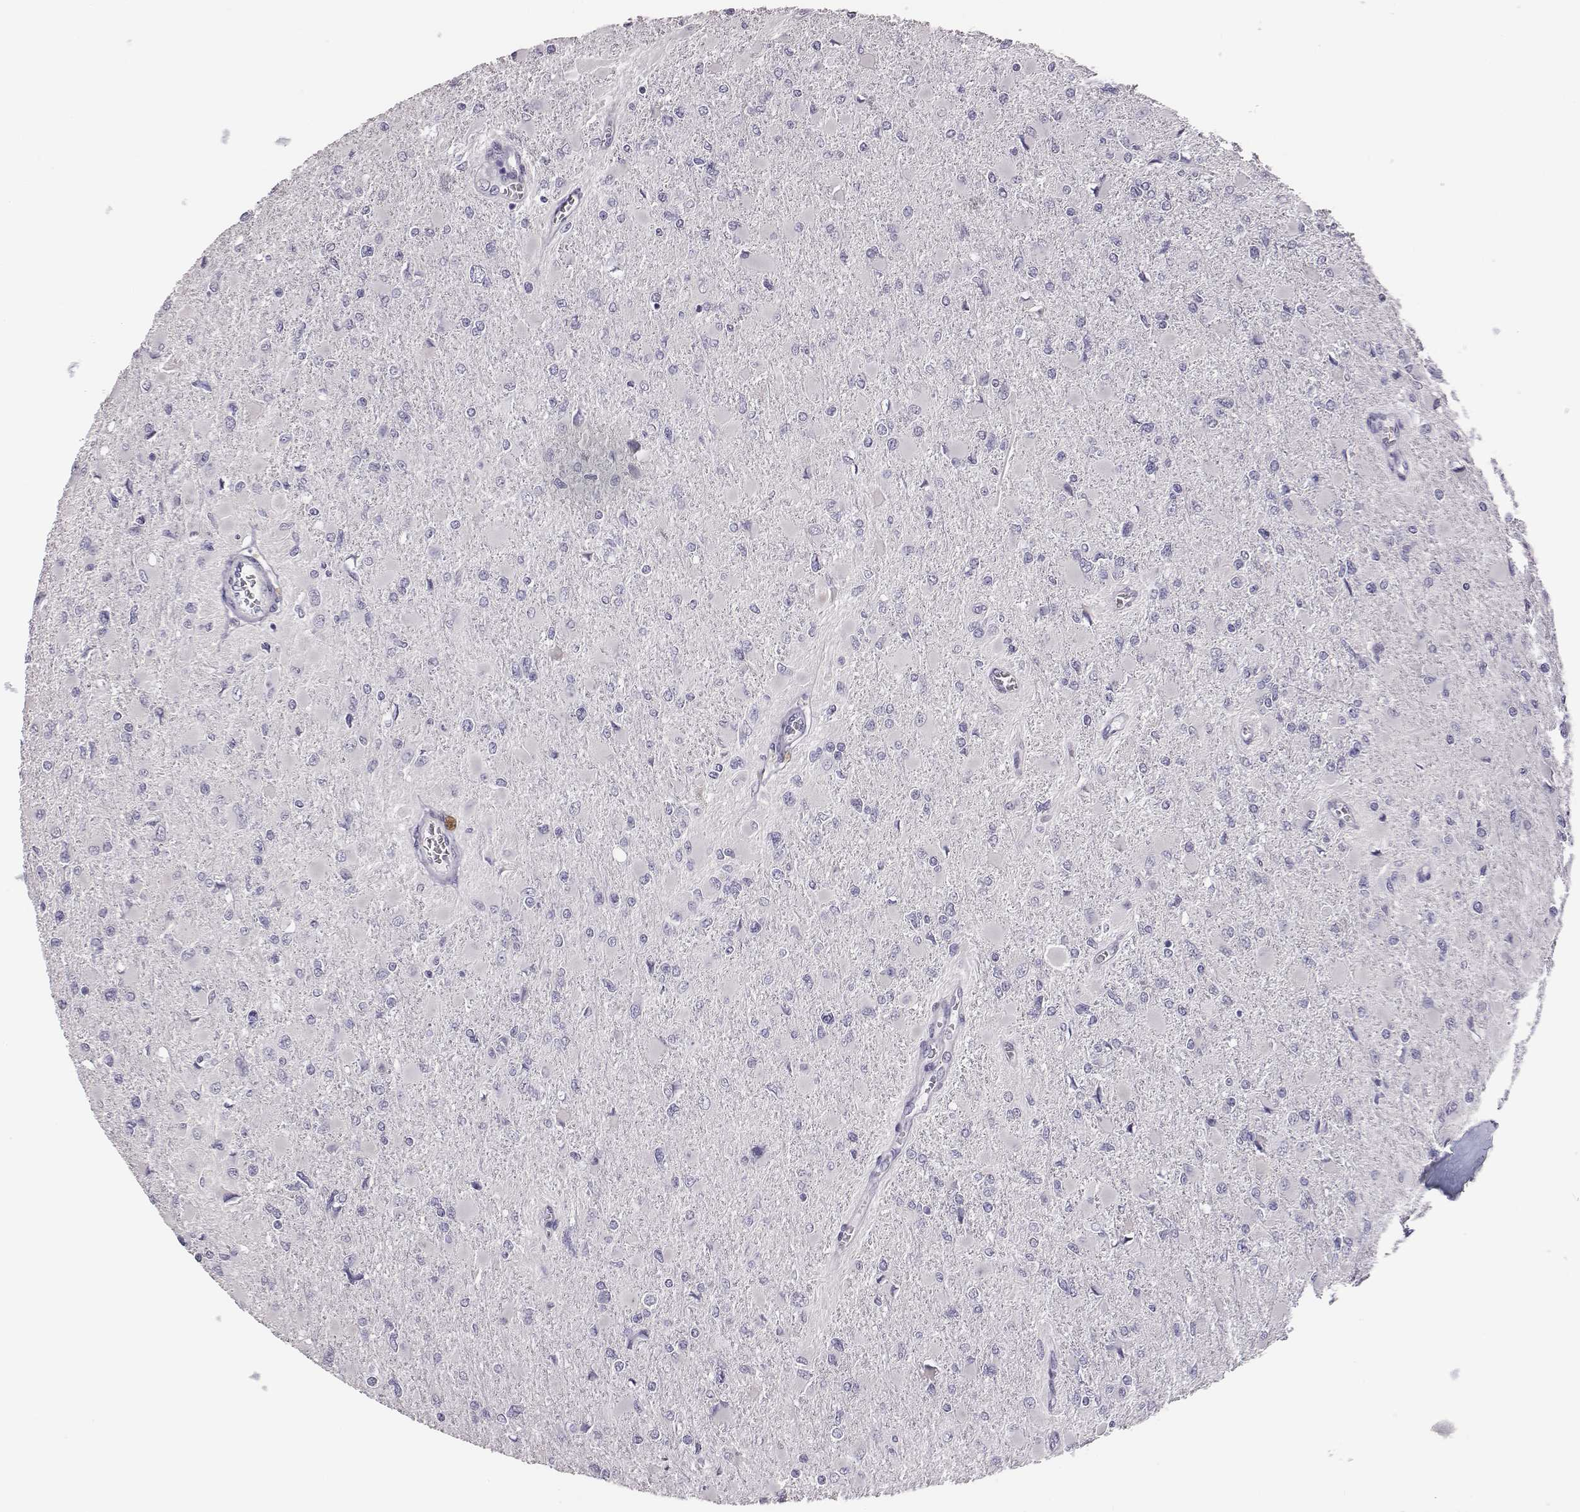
{"staining": {"intensity": "negative", "quantity": "none", "location": "none"}, "tissue": "glioma", "cell_type": "Tumor cells", "image_type": "cancer", "snomed": [{"axis": "morphology", "description": "Glioma, malignant, High grade"}, {"axis": "topography", "description": "Cerebral cortex"}], "caption": "This is a histopathology image of immunohistochemistry (IHC) staining of high-grade glioma (malignant), which shows no positivity in tumor cells. (Immunohistochemistry (ihc), brightfield microscopy, high magnification).", "gene": "GUCA1A", "patient": {"sex": "female", "age": 36}}